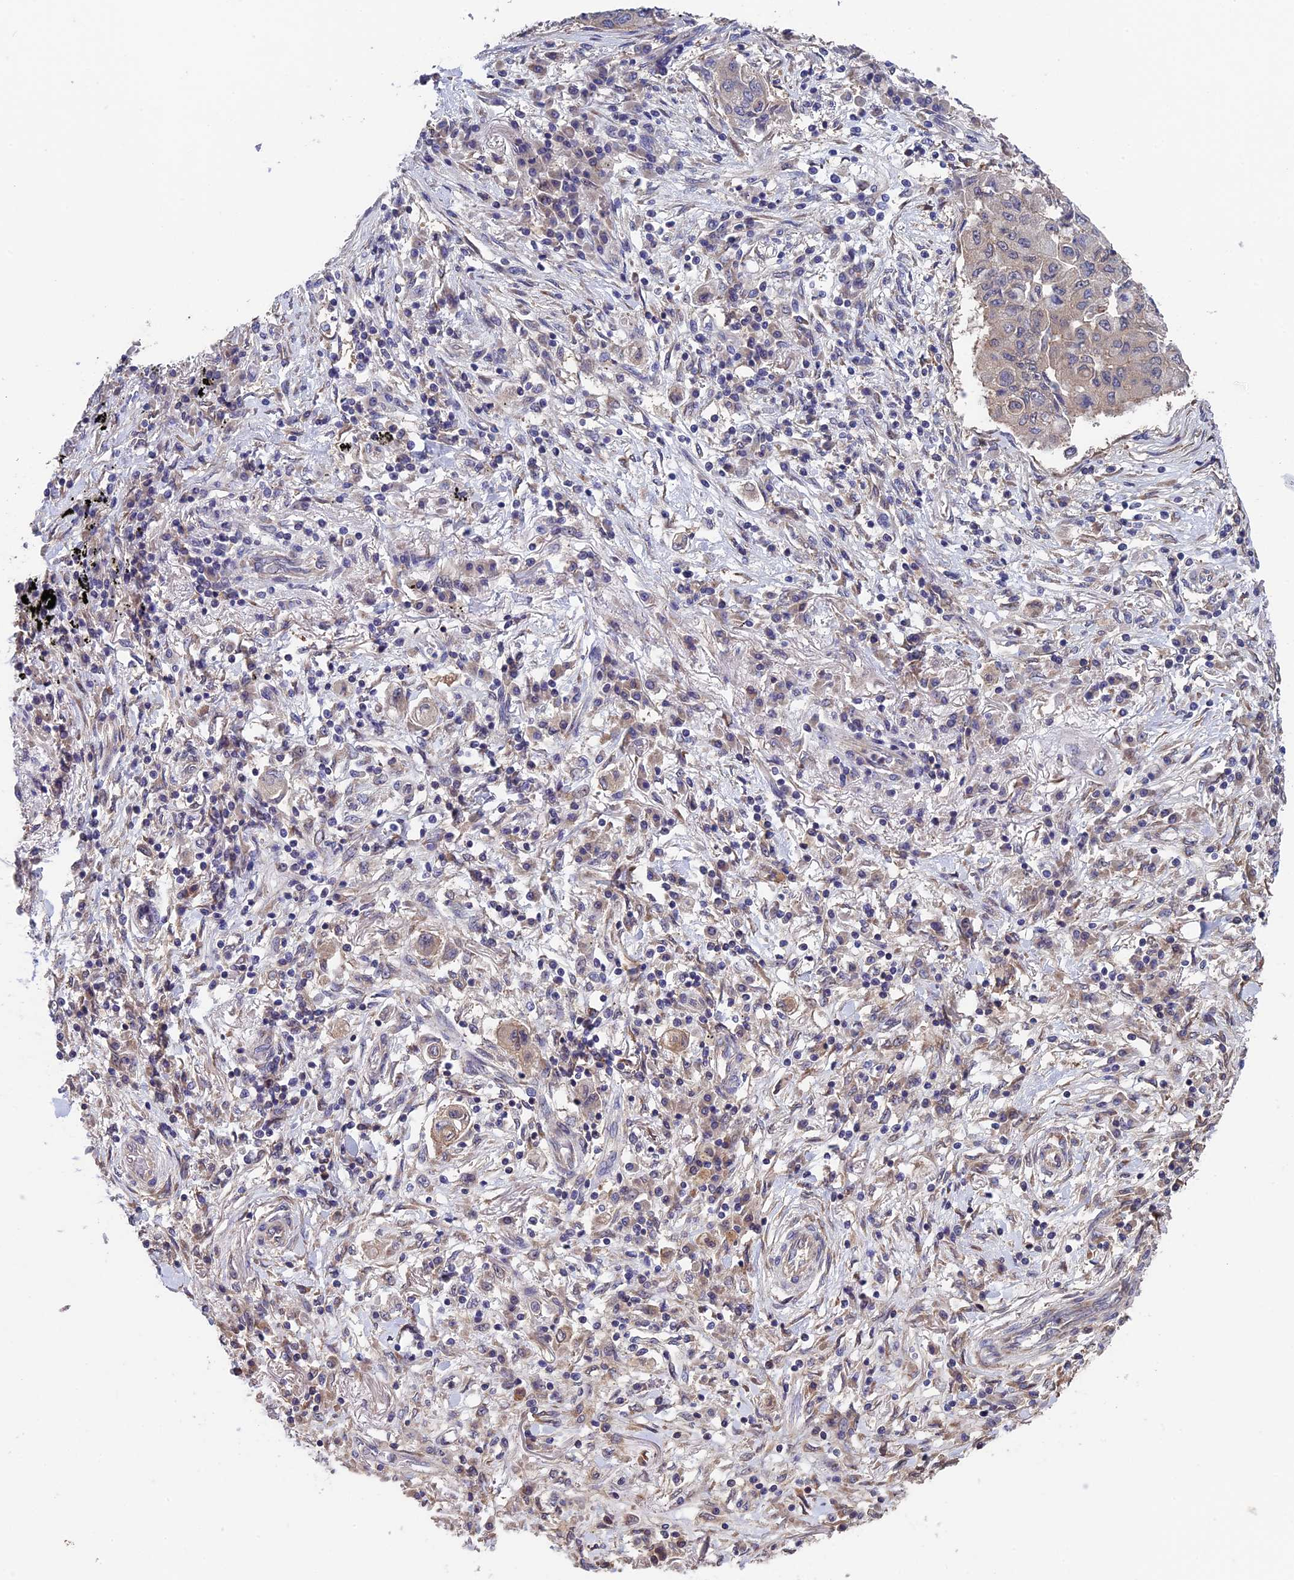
{"staining": {"intensity": "negative", "quantity": "none", "location": "none"}, "tissue": "lung cancer", "cell_type": "Tumor cells", "image_type": "cancer", "snomed": [{"axis": "morphology", "description": "Squamous cell carcinoma, NOS"}, {"axis": "topography", "description": "Lung"}], "caption": "The image exhibits no significant positivity in tumor cells of lung squamous cell carcinoma.", "gene": "LCMT1", "patient": {"sex": "male", "age": 74}}